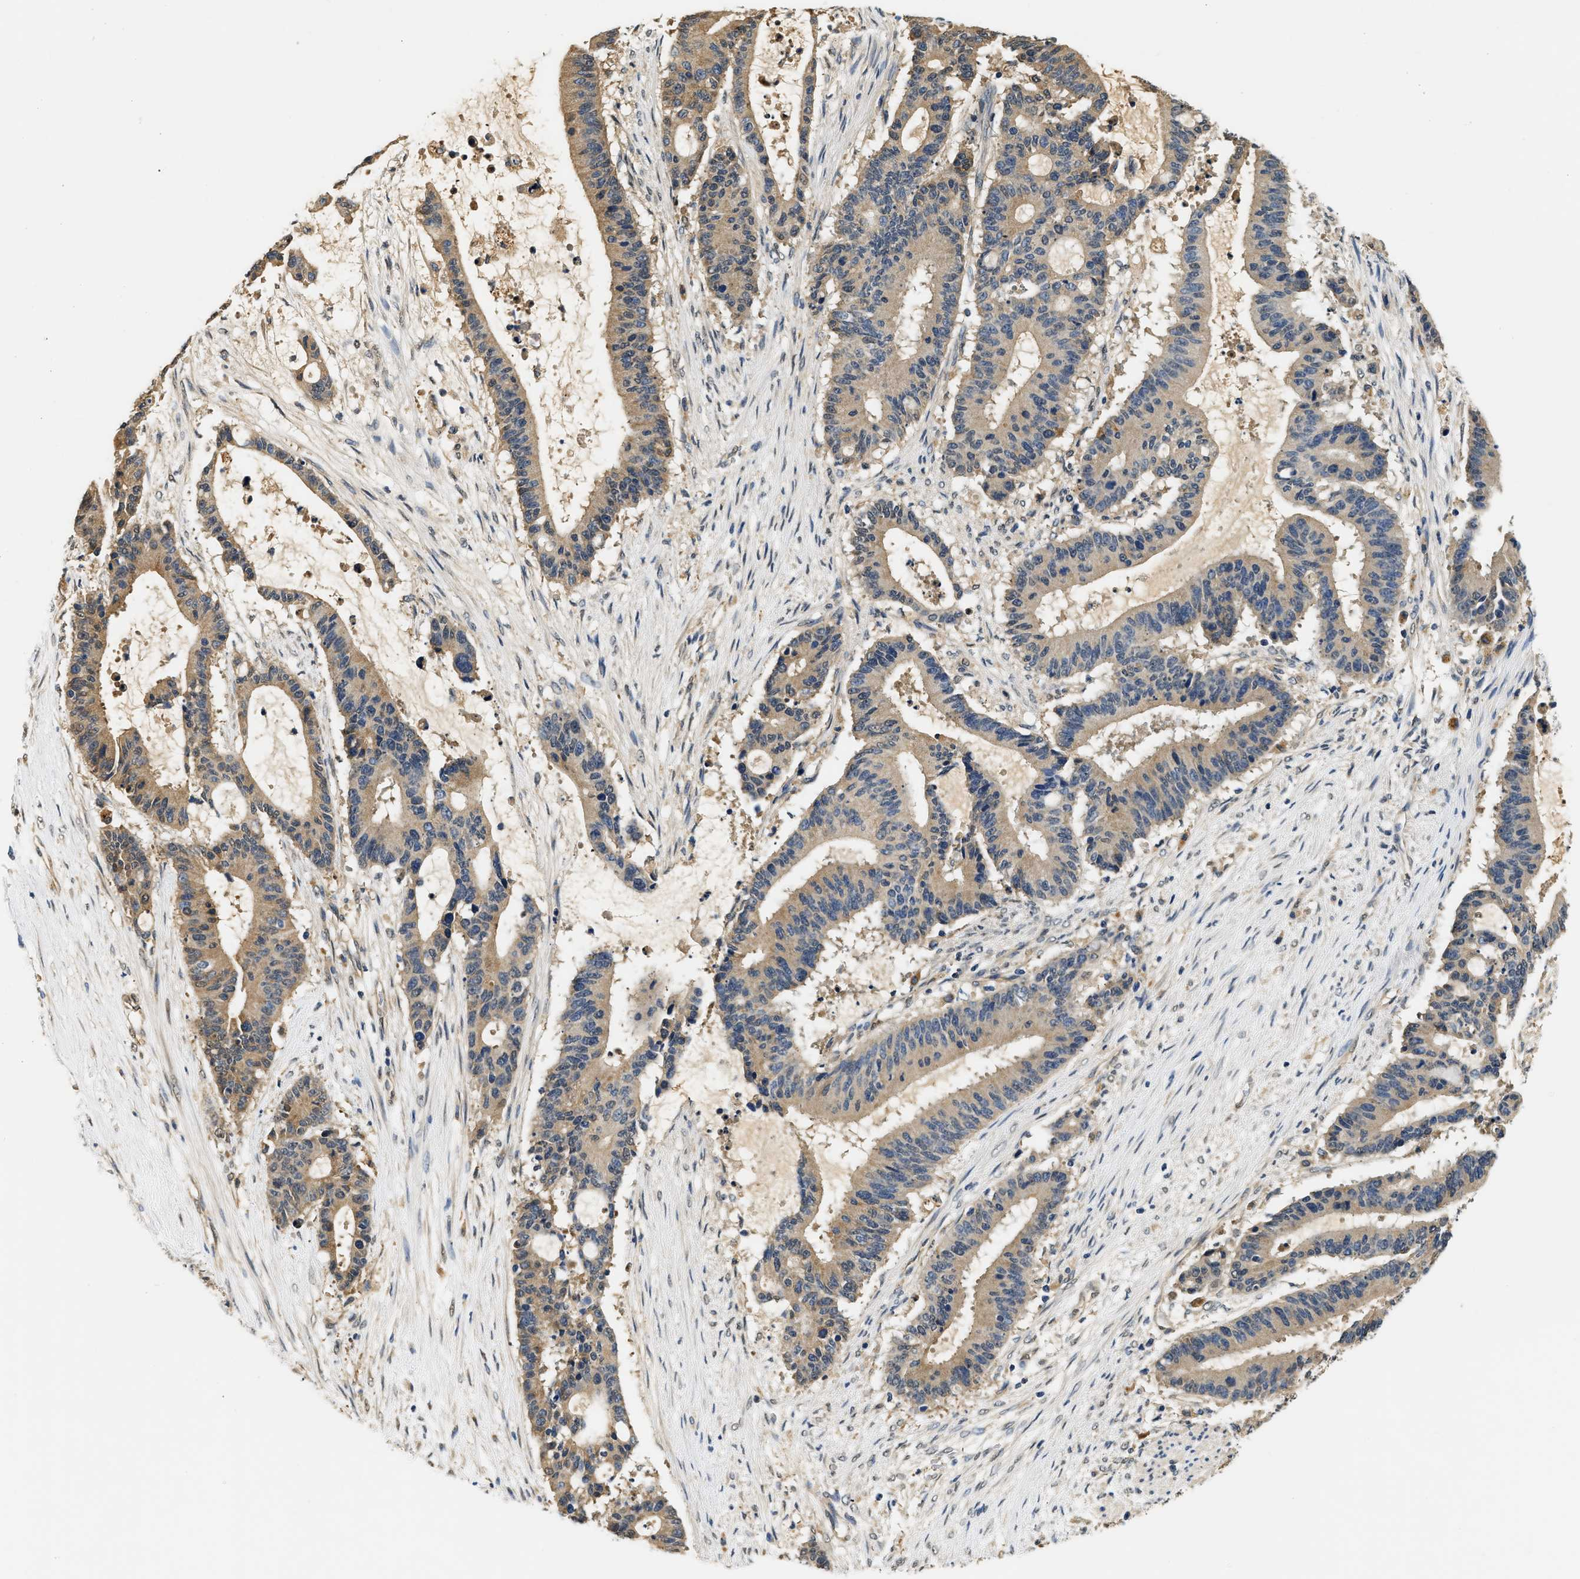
{"staining": {"intensity": "weak", "quantity": ">75%", "location": "cytoplasmic/membranous"}, "tissue": "liver cancer", "cell_type": "Tumor cells", "image_type": "cancer", "snomed": [{"axis": "morphology", "description": "Cholangiocarcinoma"}, {"axis": "topography", "description": "Liver"}], "caption": "Weak cytoplasmic/membranous positivity for a protein is identified in about >75% of tumor cells of liver cholangiocarcinoma using immunohistochemistry (IHC).", "gene": "BCL7C", "patient": {"sex": "female", "age": 73}}